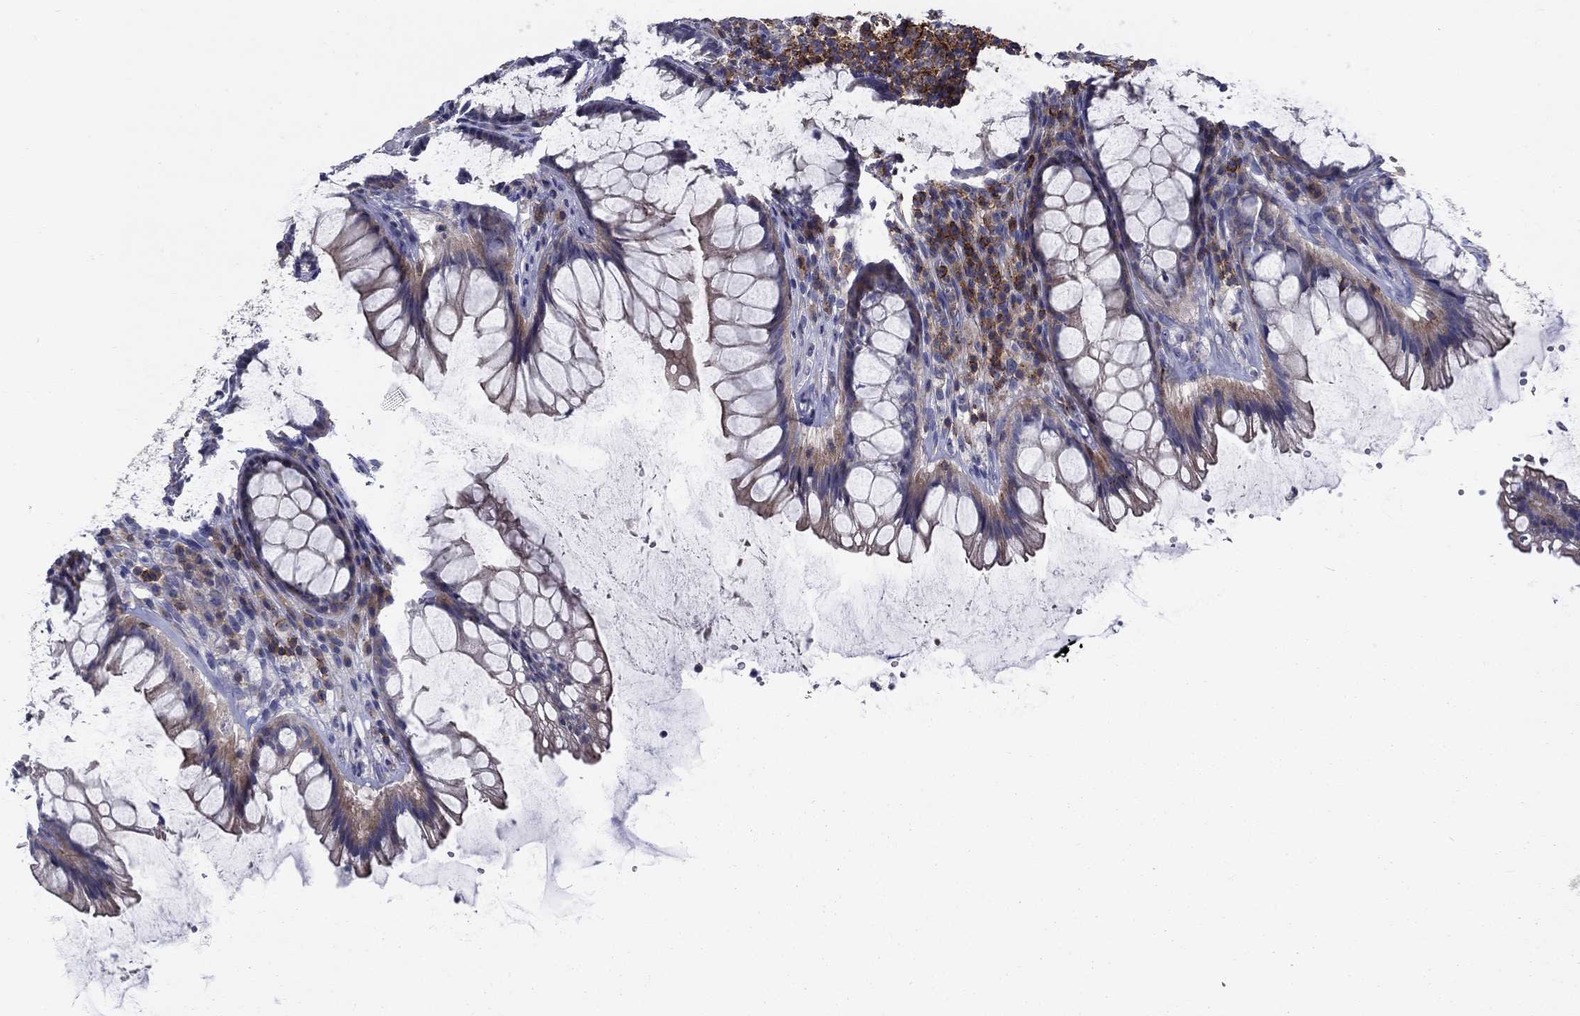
{"staining": {"intensity": "weak", "quantity": "25%-75%", "location": "cytoplasmic/membranous"}, "tissue": "rectum", "cell_type": "Glandular cells", "image_type": "normal", "snomed": [{"axis": "morphology", "description": "Normal tissue, NOS"}, {"axis": "topography", "description": "Rectum"}], "caption": "The immunohistochemical stain shows weak cytoplasmic/membranous positivity in glandular cells of benign rectum. The protein is stained brown, and the nuclei are stained in blue (DAB (3,3'-diaminobenzidine) IHC with brightfield microscopy, high magnification).", "gene": "SIT1", "patient": {"sex": "male", "age": 72}}